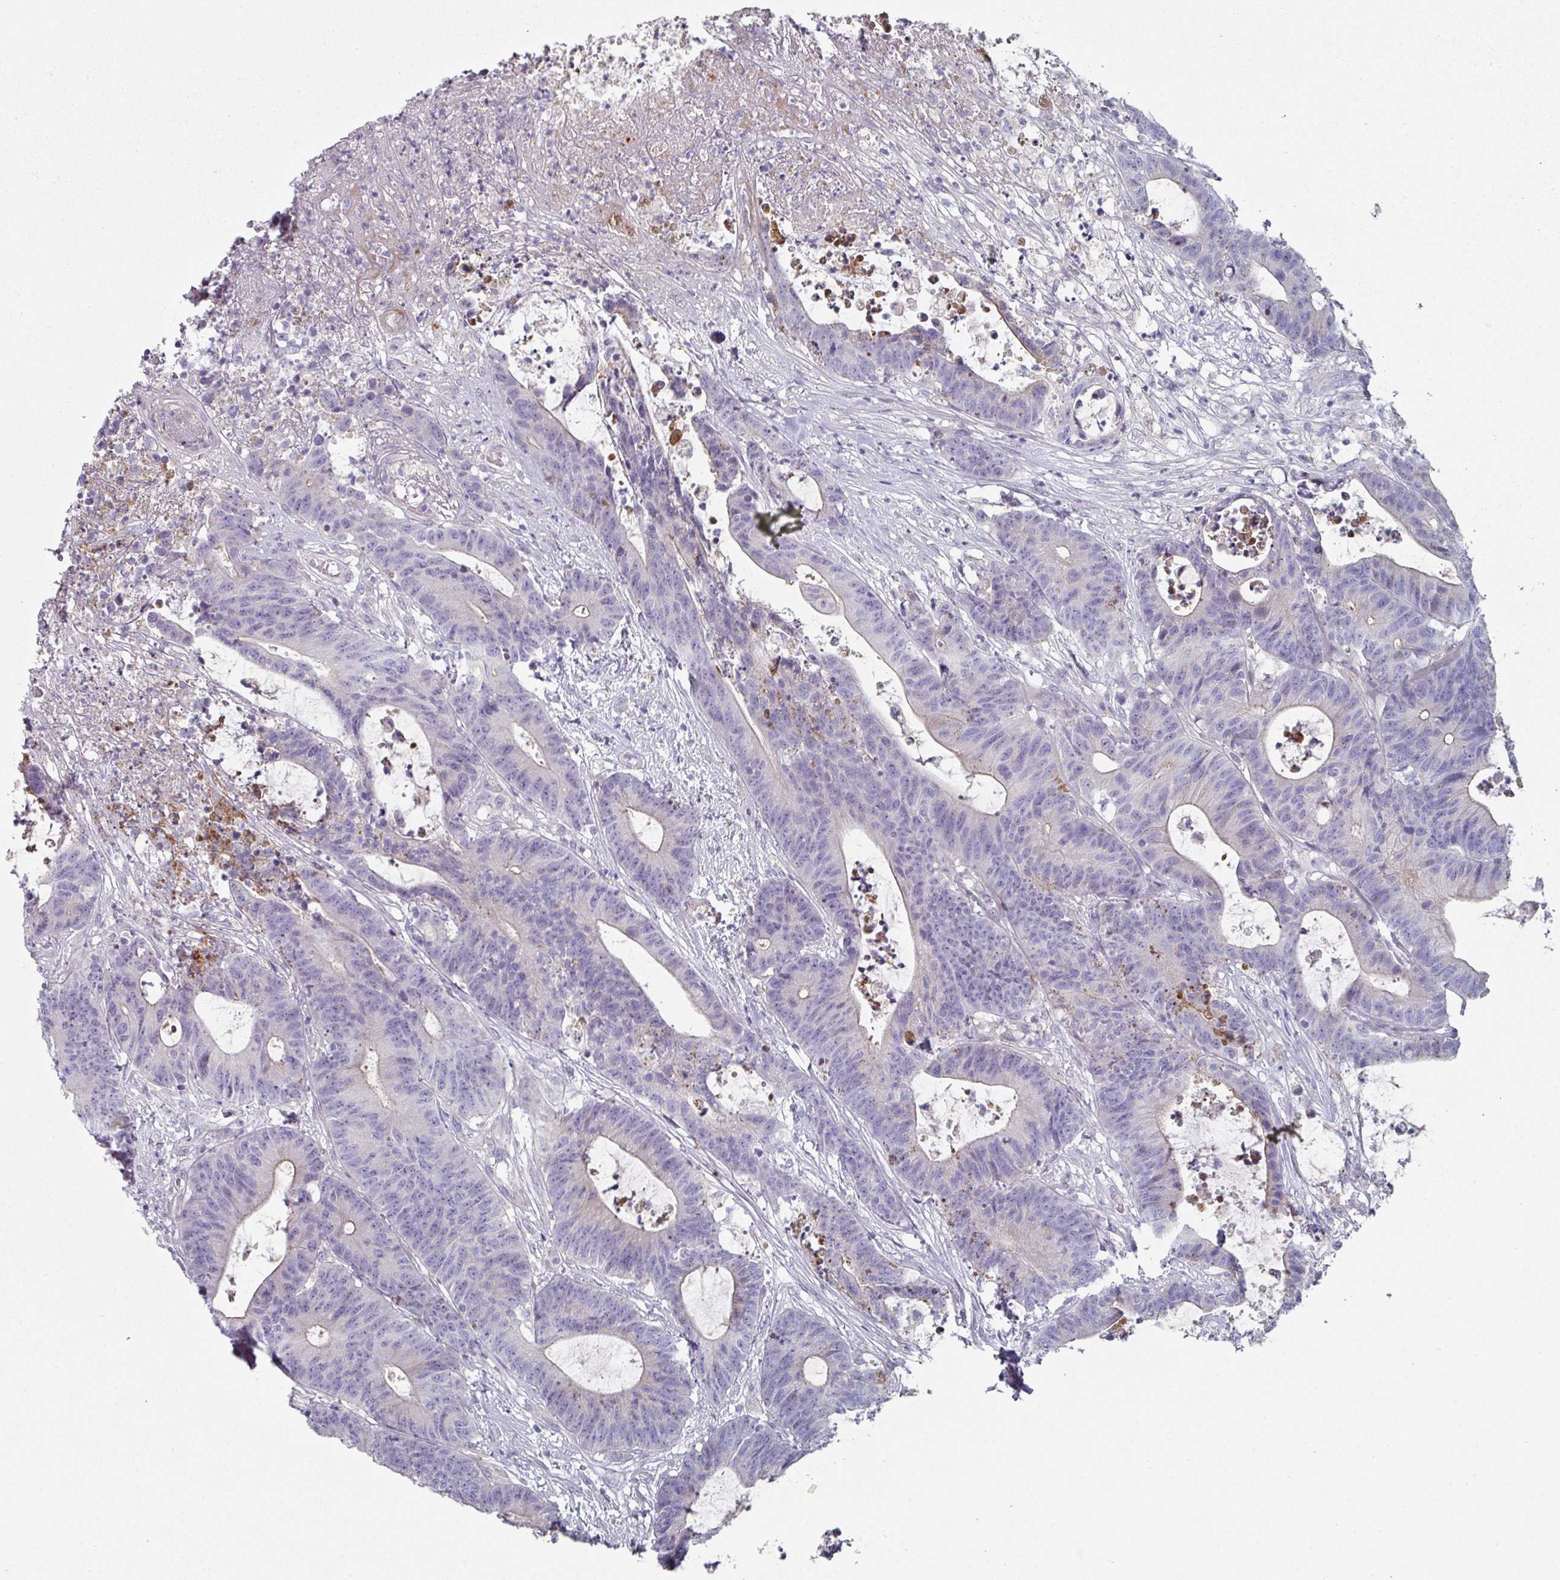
{"staining": {"intensity": "weak", "quantity": "<25%", "location": "cytoplasmic/membranous"}, "tissue": "colorectal cancer", "cell_type": "Tumor cells", "image_type": "cancer", "snomed": [{"axis": "morphology", "description": "Adenocarcinoma, NOS"}, {"axis": "topography", "description": "Colon"}], "caption": "Tumor cells show no significant expression in colorectal adenocarcinoma.", "gene": "WSB2", "patient": {"sex": "female", "age": 84}}